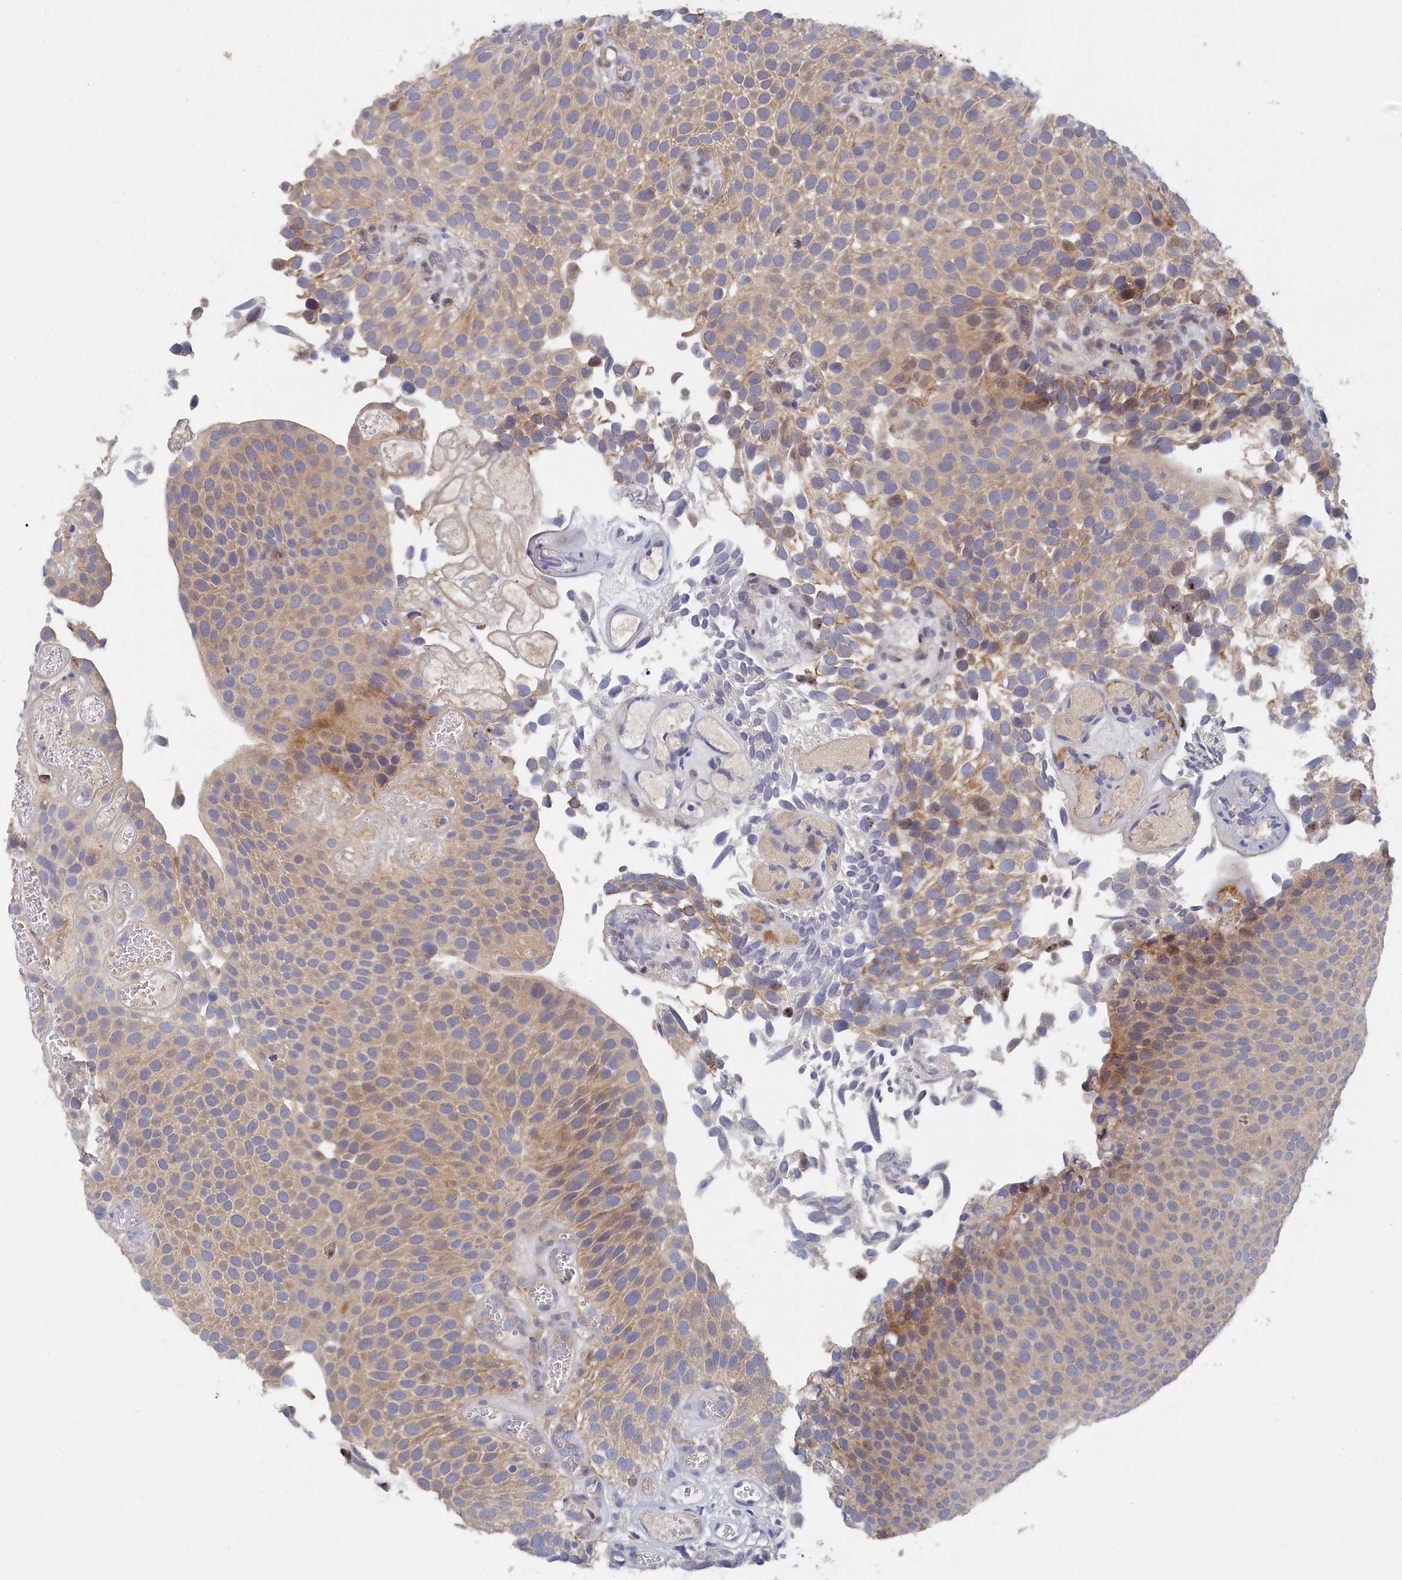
{"staining": {"intensity": "weak", "quantity": "25%-75%", "location": "cytoplasmic/membranous"}, "tissue": "urothelial cancer", "cell_type": "Tumor cells", "image_type": "cancer", "snomed": [{"axis": "morphology", "description": "Urothelial carcinoma, Low grade"}, {"axis": "topography", "description": "Urinary bladder"}], "caption": "IHC (DAB (3,3'-diaminobenzidine)) staining of human urothelial carcinoma (low-grade) shows weak cytoplasmic/membranous protein positivity in about 25%-75% of tumor cells.", "gene": "SPATA5L1", "patient": {"sex": "male", "age": 89}}